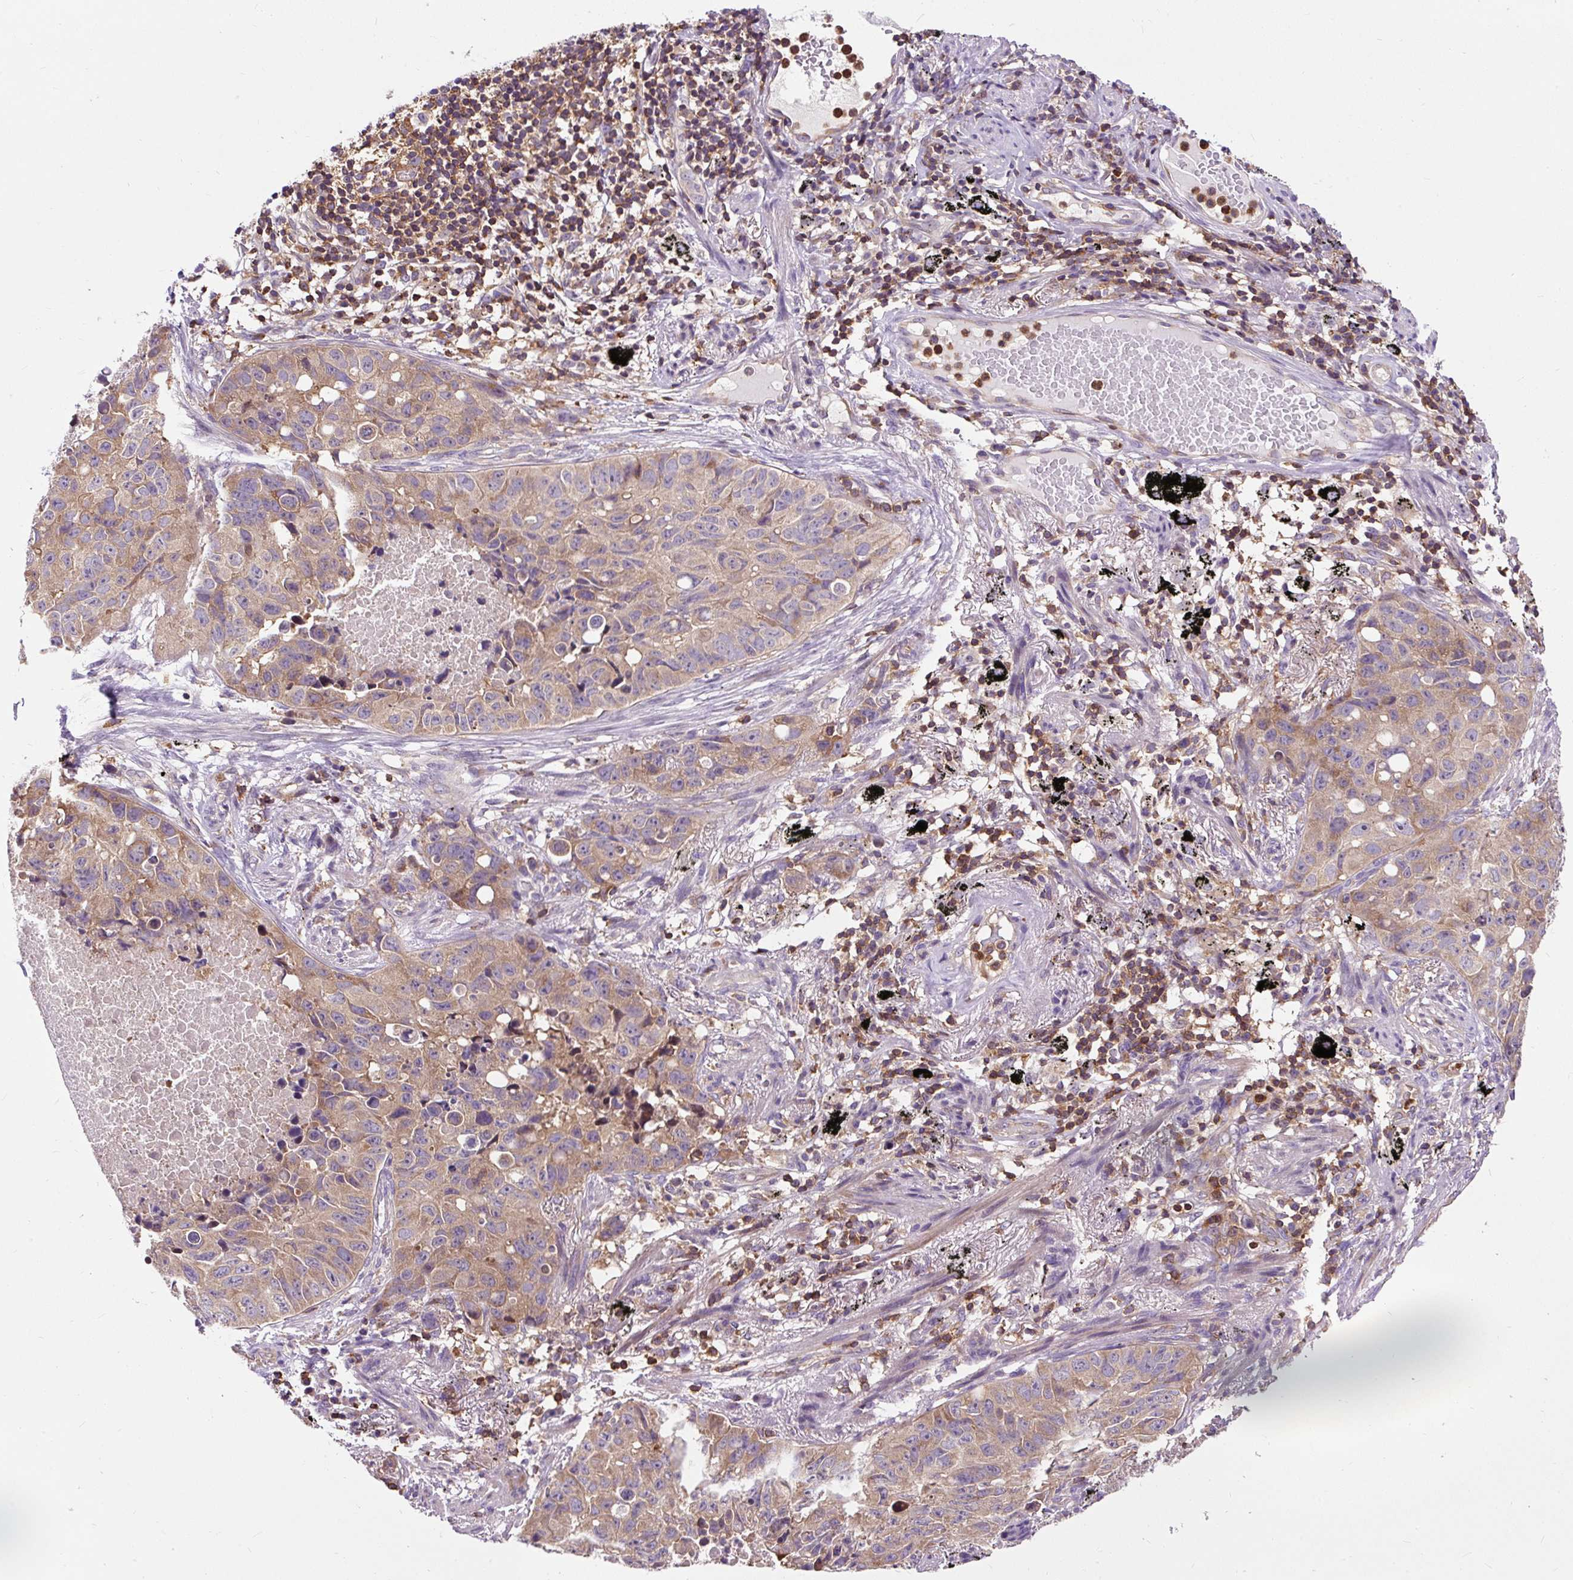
{"staining": {"intensity": "weak", "quantity": "25%-75%", "location": "cytoplasmic/membranous"}, "tissue": "lung cancer", "cell_type": "Tumor cells", "image_type": "cancer", "snomed": [{"axis": "morphology", "description": "Squamous cell carcinoma, NOS"}, {"axis": "topography", "description": "Lung"}], "caption": "Protein positivity by immunohistochemistry shows weak cytoplasmic/membranous positivity in about 25%-75% of tumor cells in lung cancer.", "gene": "CISD3", "patient": {"sex": "male", "age": 60}}